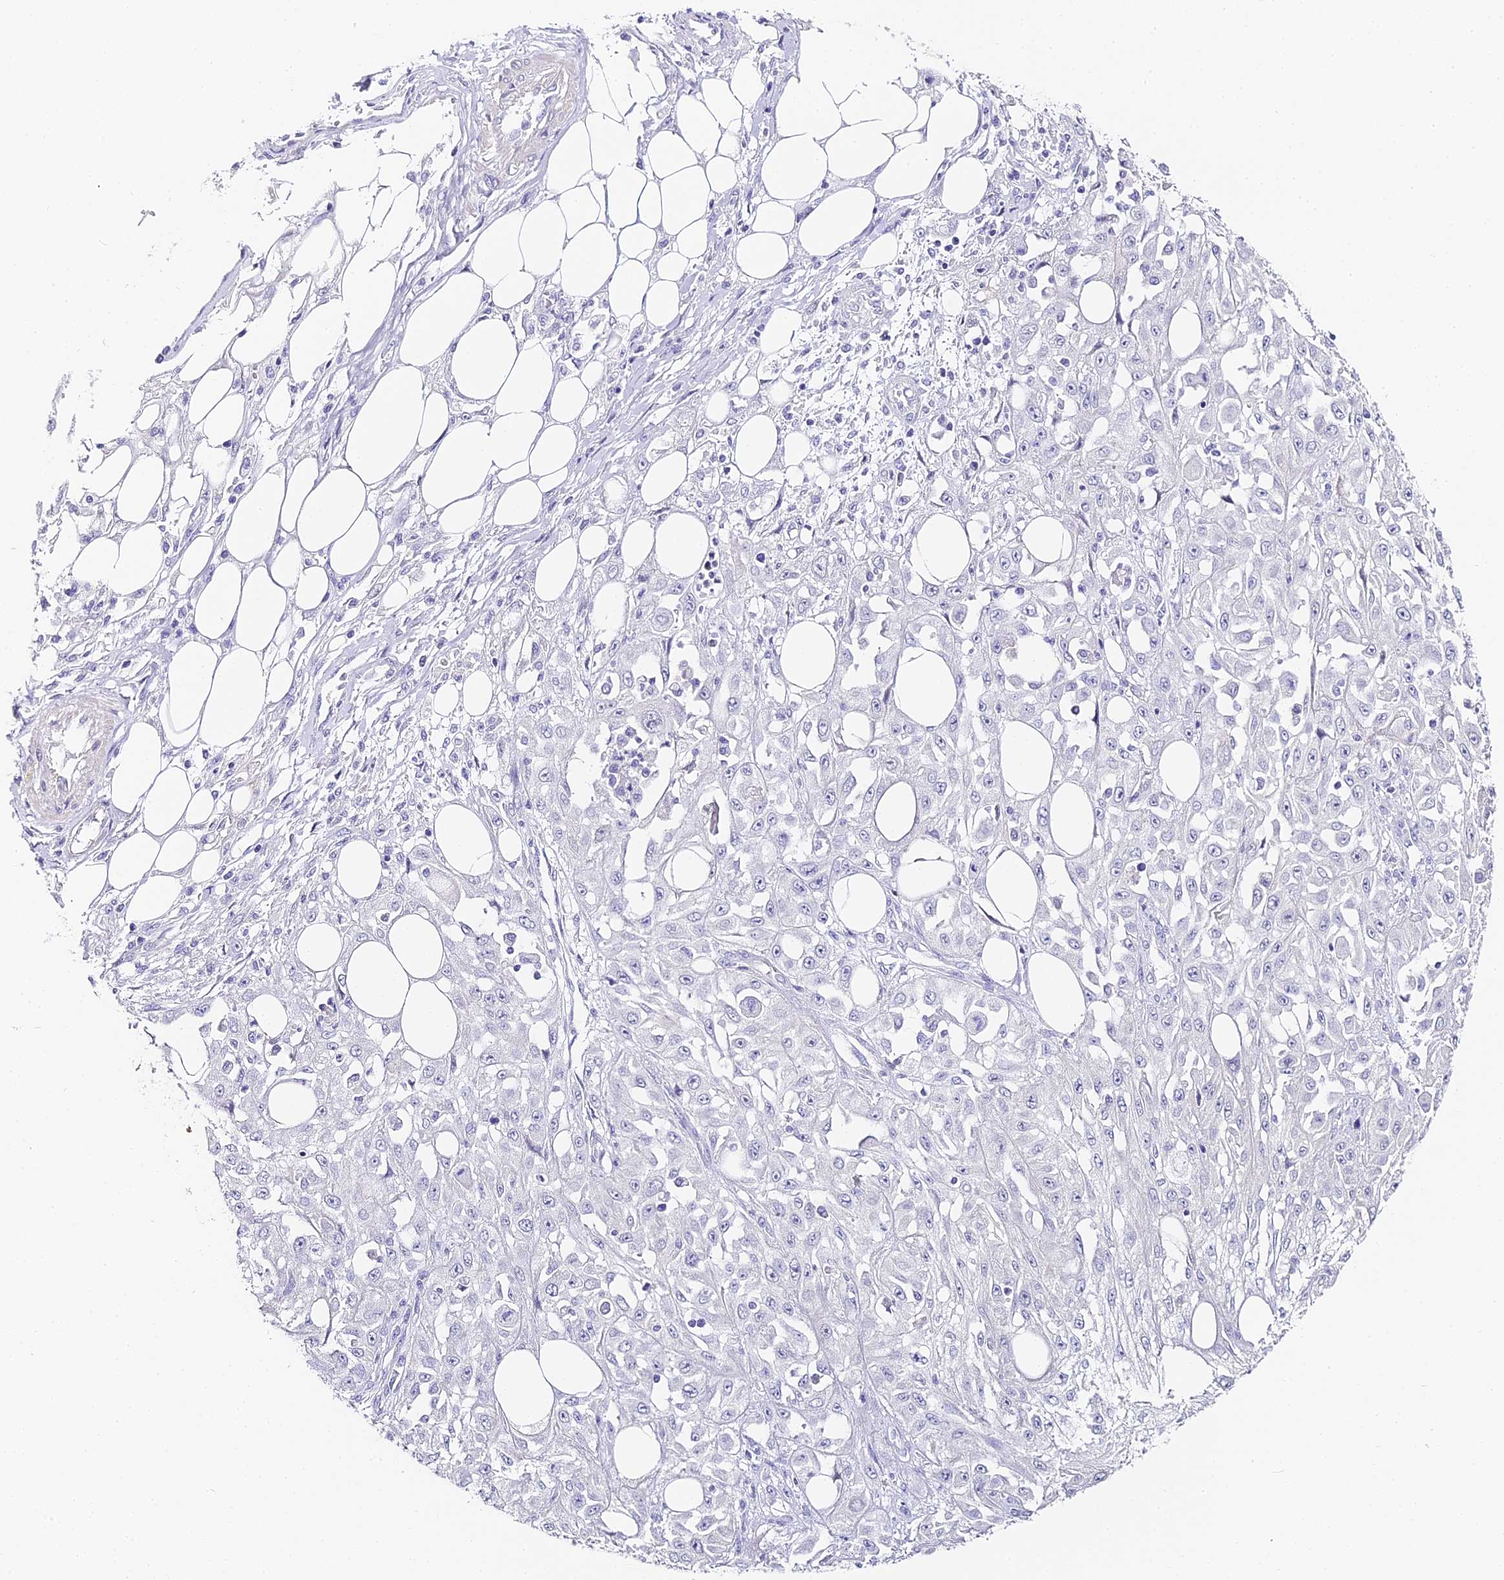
{"staining": {"intensity": "negative", "quantity": "none", "location": "none"}, "tissue": "skin cancer", "cell_type": "Tumor cells", "image_type": "cancer", "snomed": [{"axis": "morphology", "description": "Squamous cell carcinoma, NOS"}, {"axis": "morphology", "description": "Squamous cell carcinoma, metastatic, NOS"}, {"axis": "topography", "description": "Skin"}, {"axis": "topography", "description": "Lymph node"}], "caption": "Immunohistochemistry photomicrograph of neoplastic tissue: human skin cancer stained with DAB shows no significant protein positivity in tumor cells. (Brightfield microscopy of DAB immunohistochemistry (IHC) at high magnification).", "gene": "ABHD14A-ACY1", "patient": {"sex": "male", "age": 75}}